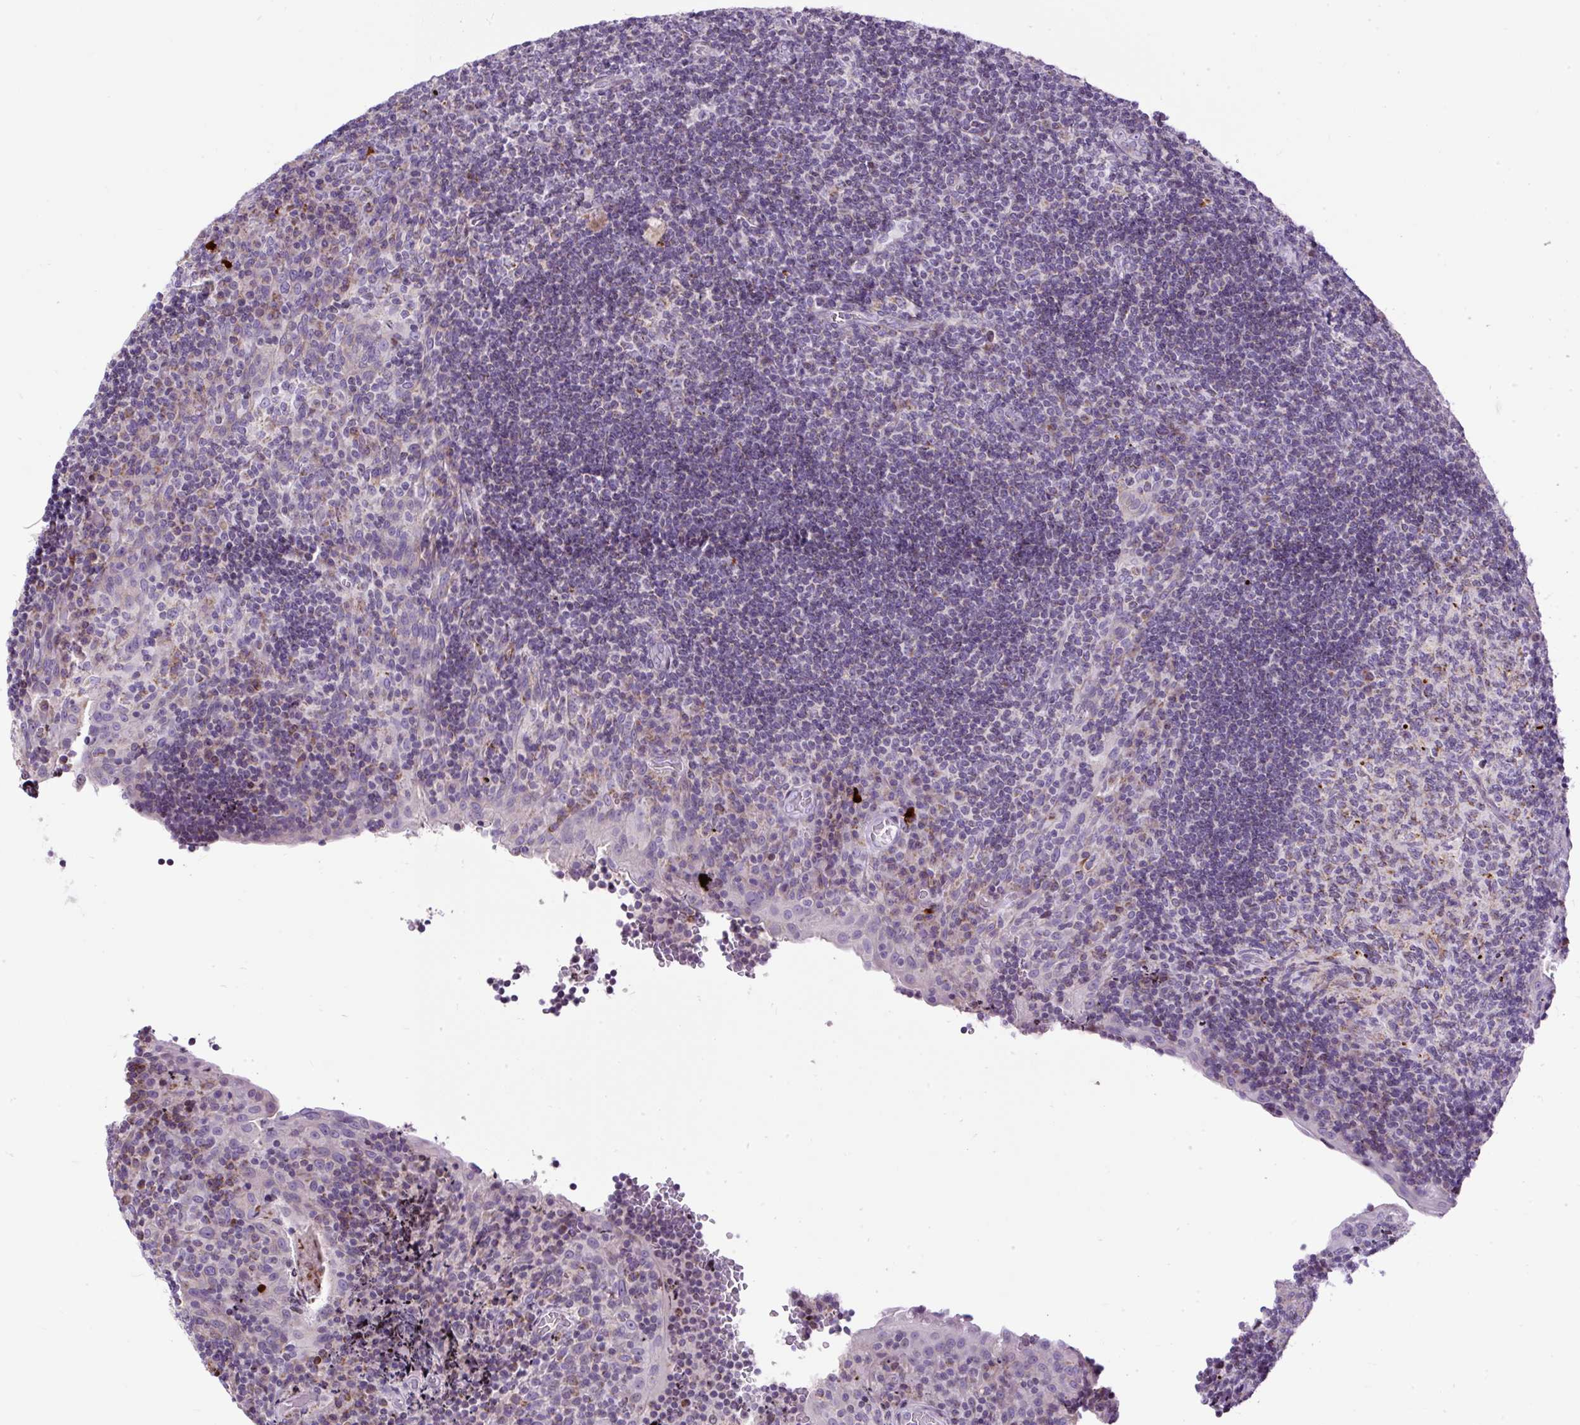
{"staining": {"intensity": "moderate", "quantity": "25%-75%", "location": "cytoplasmic/membranous"}, "tissue": "tonsil", "cell_type": "Germinal center cells", "image_type": "normal", "snomed": [{"axis": "morphology", "description": "Normal tissue, NOS"}, {"axis": "topography", "description": "Tonsil"}], "caption": "IHC staining of unremarkable tonsil, which demonstrates medium levels of moderate cytoplasmic/membranous staining in about 25%-75% of germinal center cells indicating moderate cytoplasmic/membranous protein positivity. The staining was performed using DAB (brown) for protein detection and nuclei were counterstained in hematoxylin (blue).", "gene": "FMC1", "patient": {"sex": "male", "age": 17}}